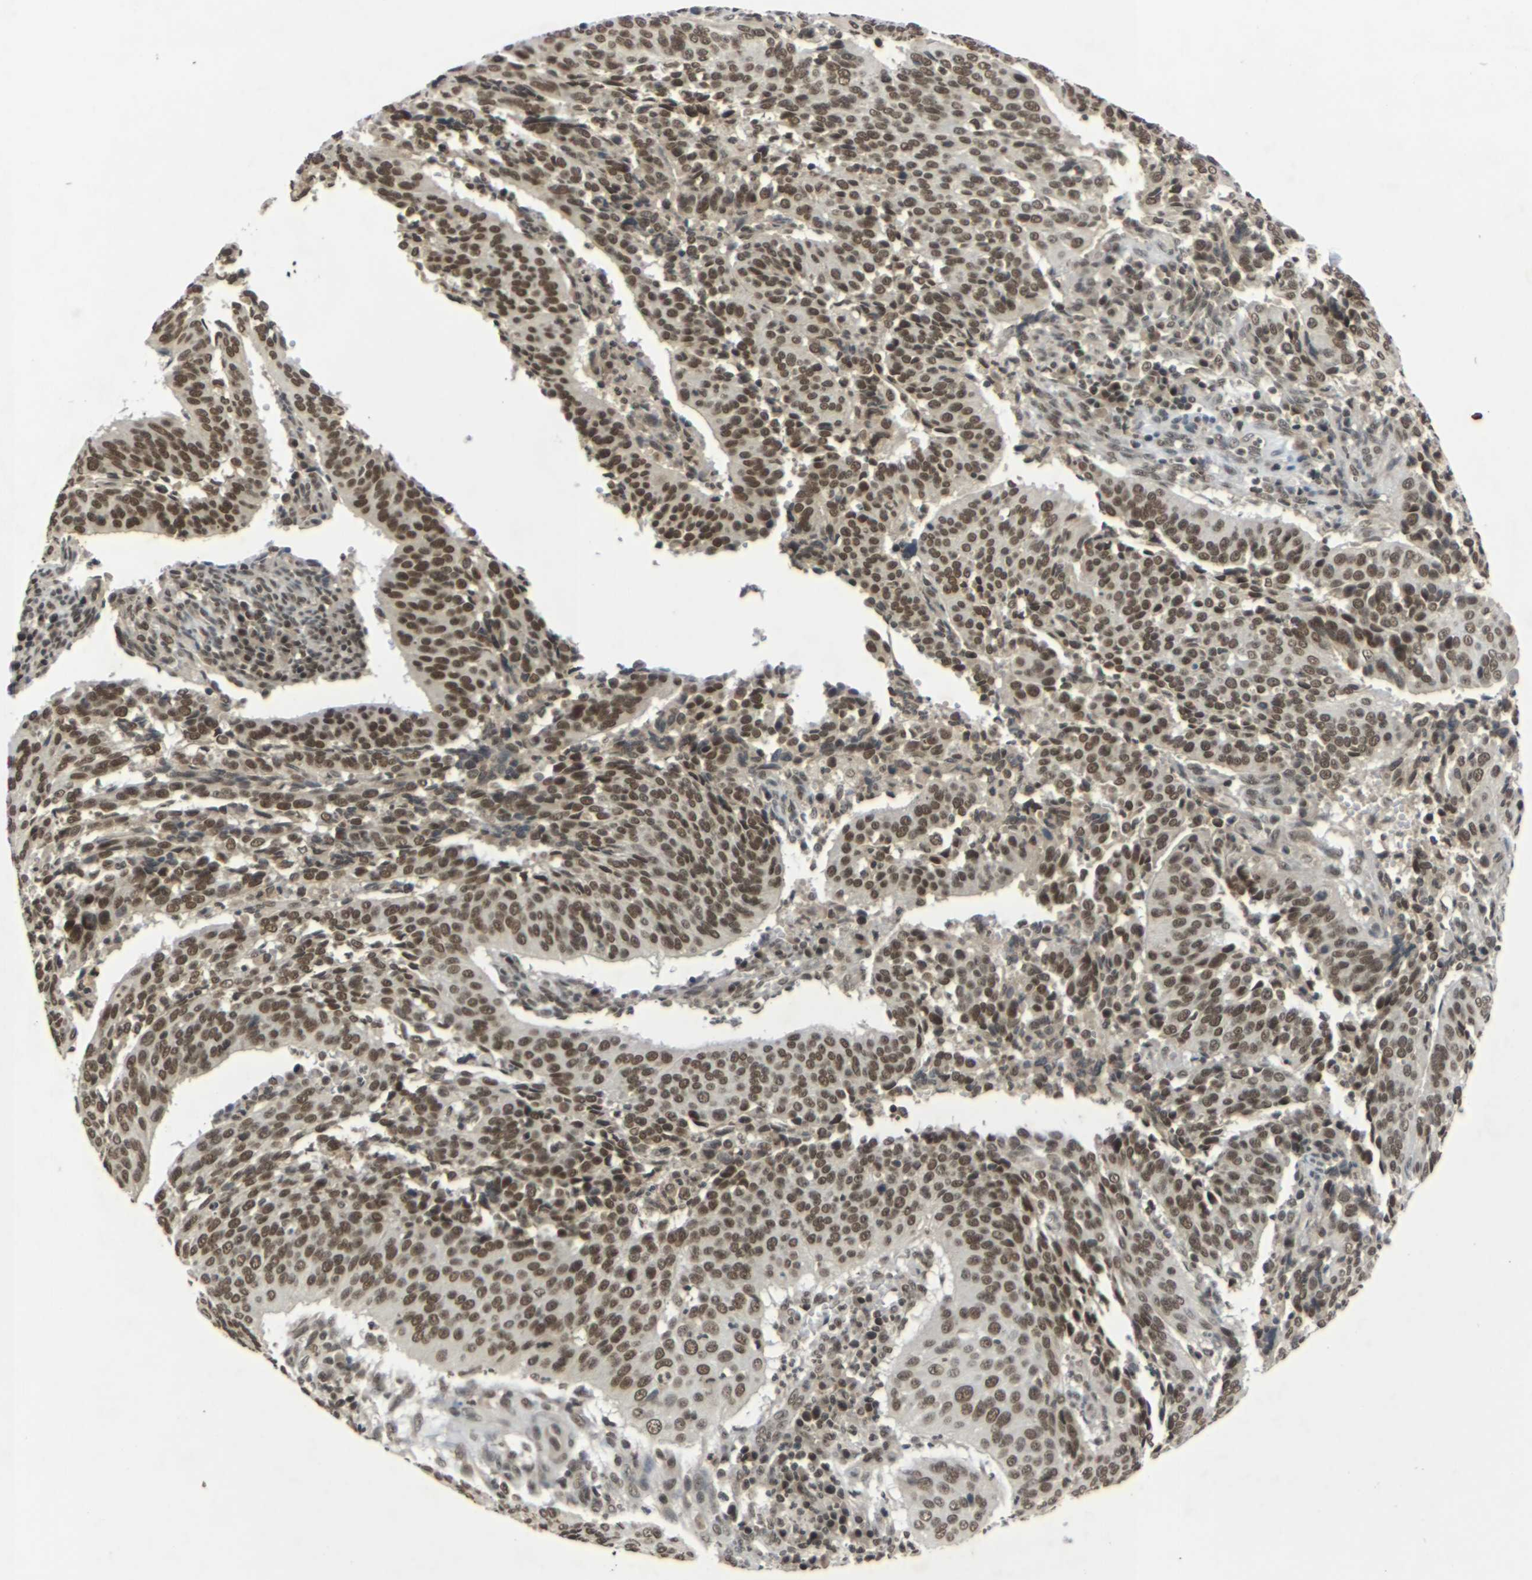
{"staining": {"intensity": "strong", "quantity": ">75%", "location": "nuclear"}, "tissue": "cervical cancer", "cell_type": "Tumor cells", "image_type": "cancer", "snomed": [{"axis": "morphology", "description": "Normal tissue, NOS"}, {"axis": "morphology", "description": "Squamous cell carcinoma, NOS"}, {"axis": "topography", "description": "Cervix"}], "caption": "This is a histology image of immunohistochemistry (IHC) staining of cervical squamous cell carcinoma, which shows strong staining in the nuclear of tumor cells.", "gene": "NELFA", "patient": {"sex": "female", "age": 39}}